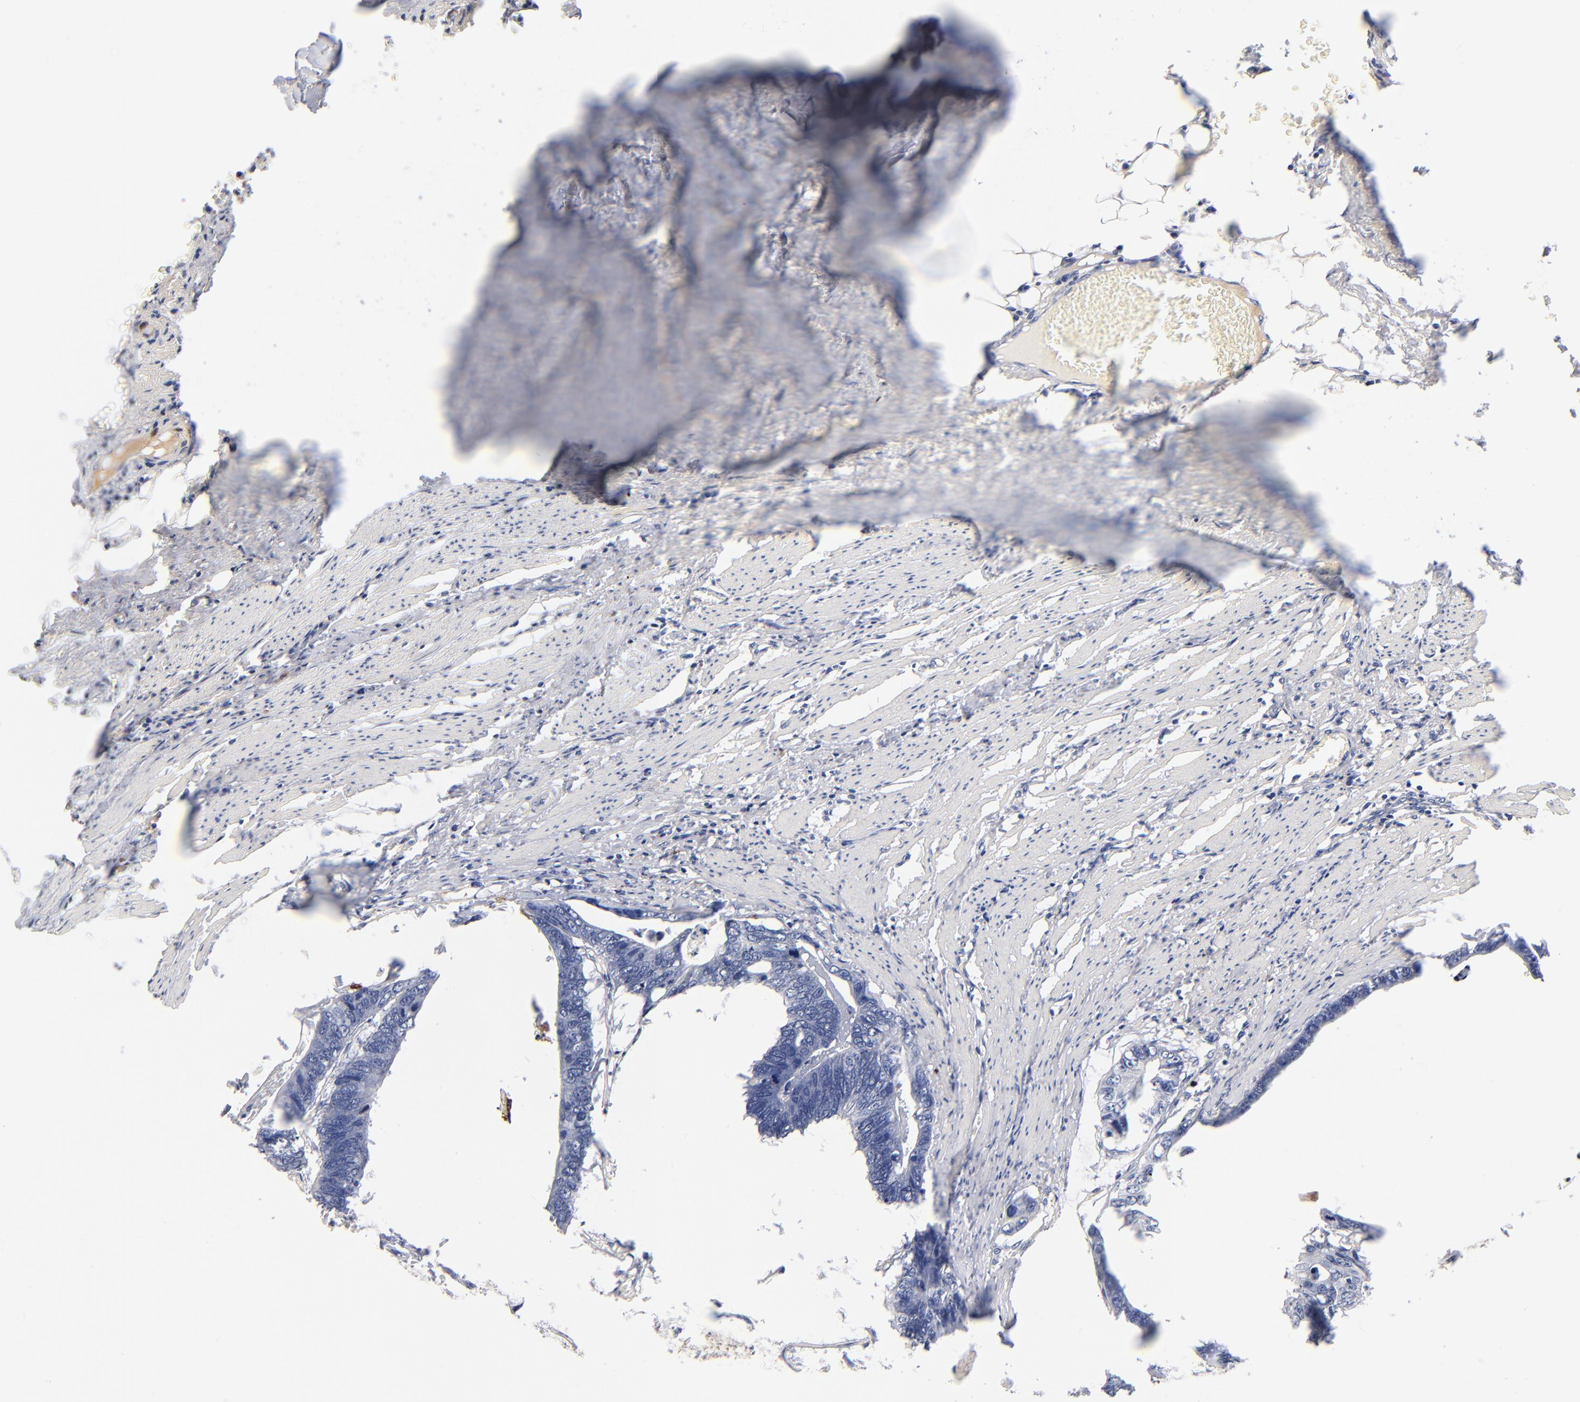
{"staining": {"intensity": "negative", "quantity": "none", "location": "none"}, "tissue": "colorectal cancer", "cell_type": "Tumor cells", "image_type": "cancer", "snomed": [{"axis": "morphology", "description": "Adenocarcinoma, NOS"}, {"axis": "topography", "description": "Colon"}], "caption": "Micrograph shows no protein expression in tumor cells of colorectal adenocarcinoma tissue.", "gene": "APOH", "patient": {"sex": "female", "age": 55}}